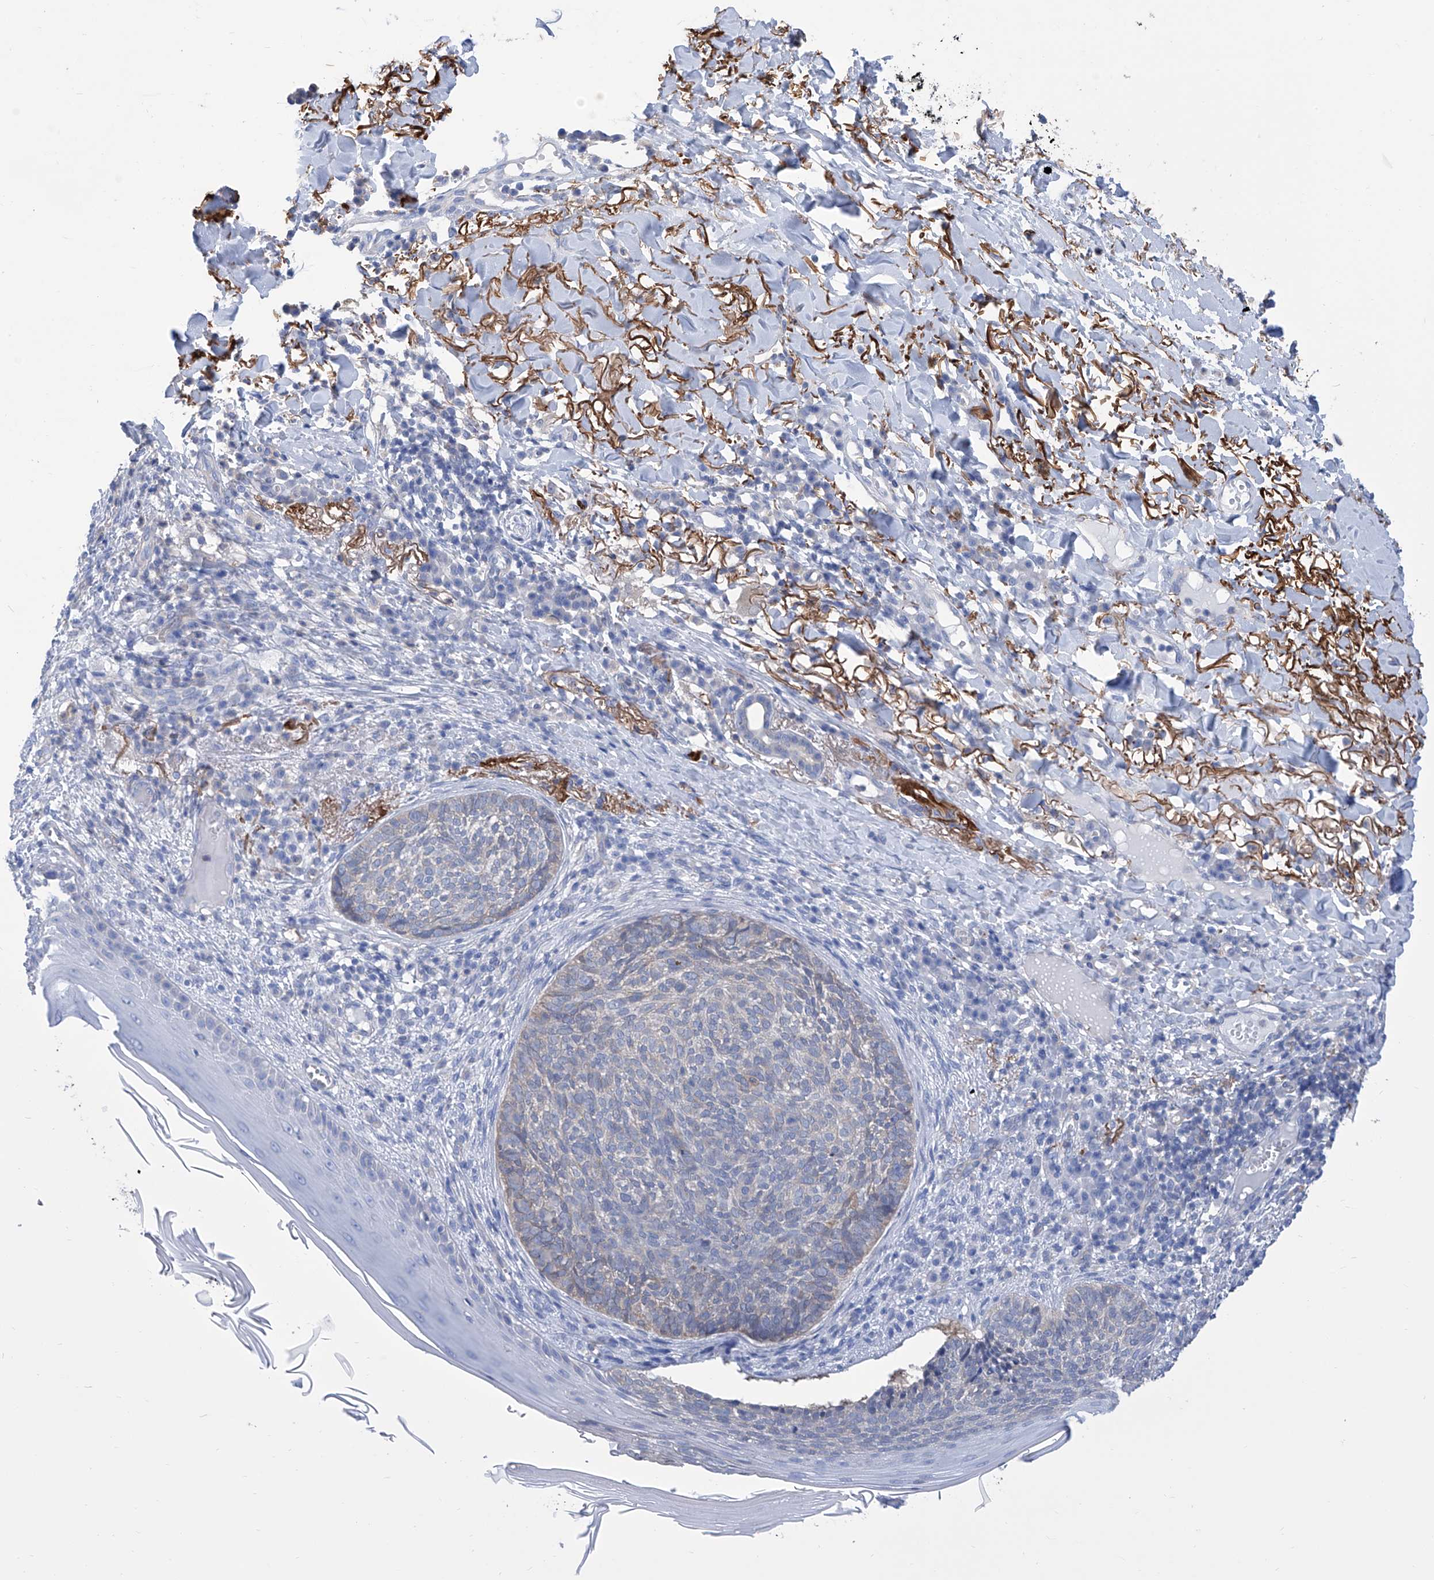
{"staining": {"intensity": "weak", "quantity": "<25%", "location": "cytoplasmic/membranous"}, "tissue": "skin cancer", "cell_type": "Tumor cells", "image_type": "cancer", "snomed": [{"axis": "morphology", "description": "Basal cell carcinoma"}, {"axis": "topography", "description": "Skin"}], "caption": "The immunohistochemistry image has no significant expression in tumor cells of basal cell carcinoma (skin) tissue. (Stains: DAB (3,3'-diaminobenzidine) immunohistochemistry (IHC) with hematoxylin counter stain, Microscopy: brightfield microscopy at high magnification).", "gene": "SMS", "patient": {"sex": "male", "age": 85}}